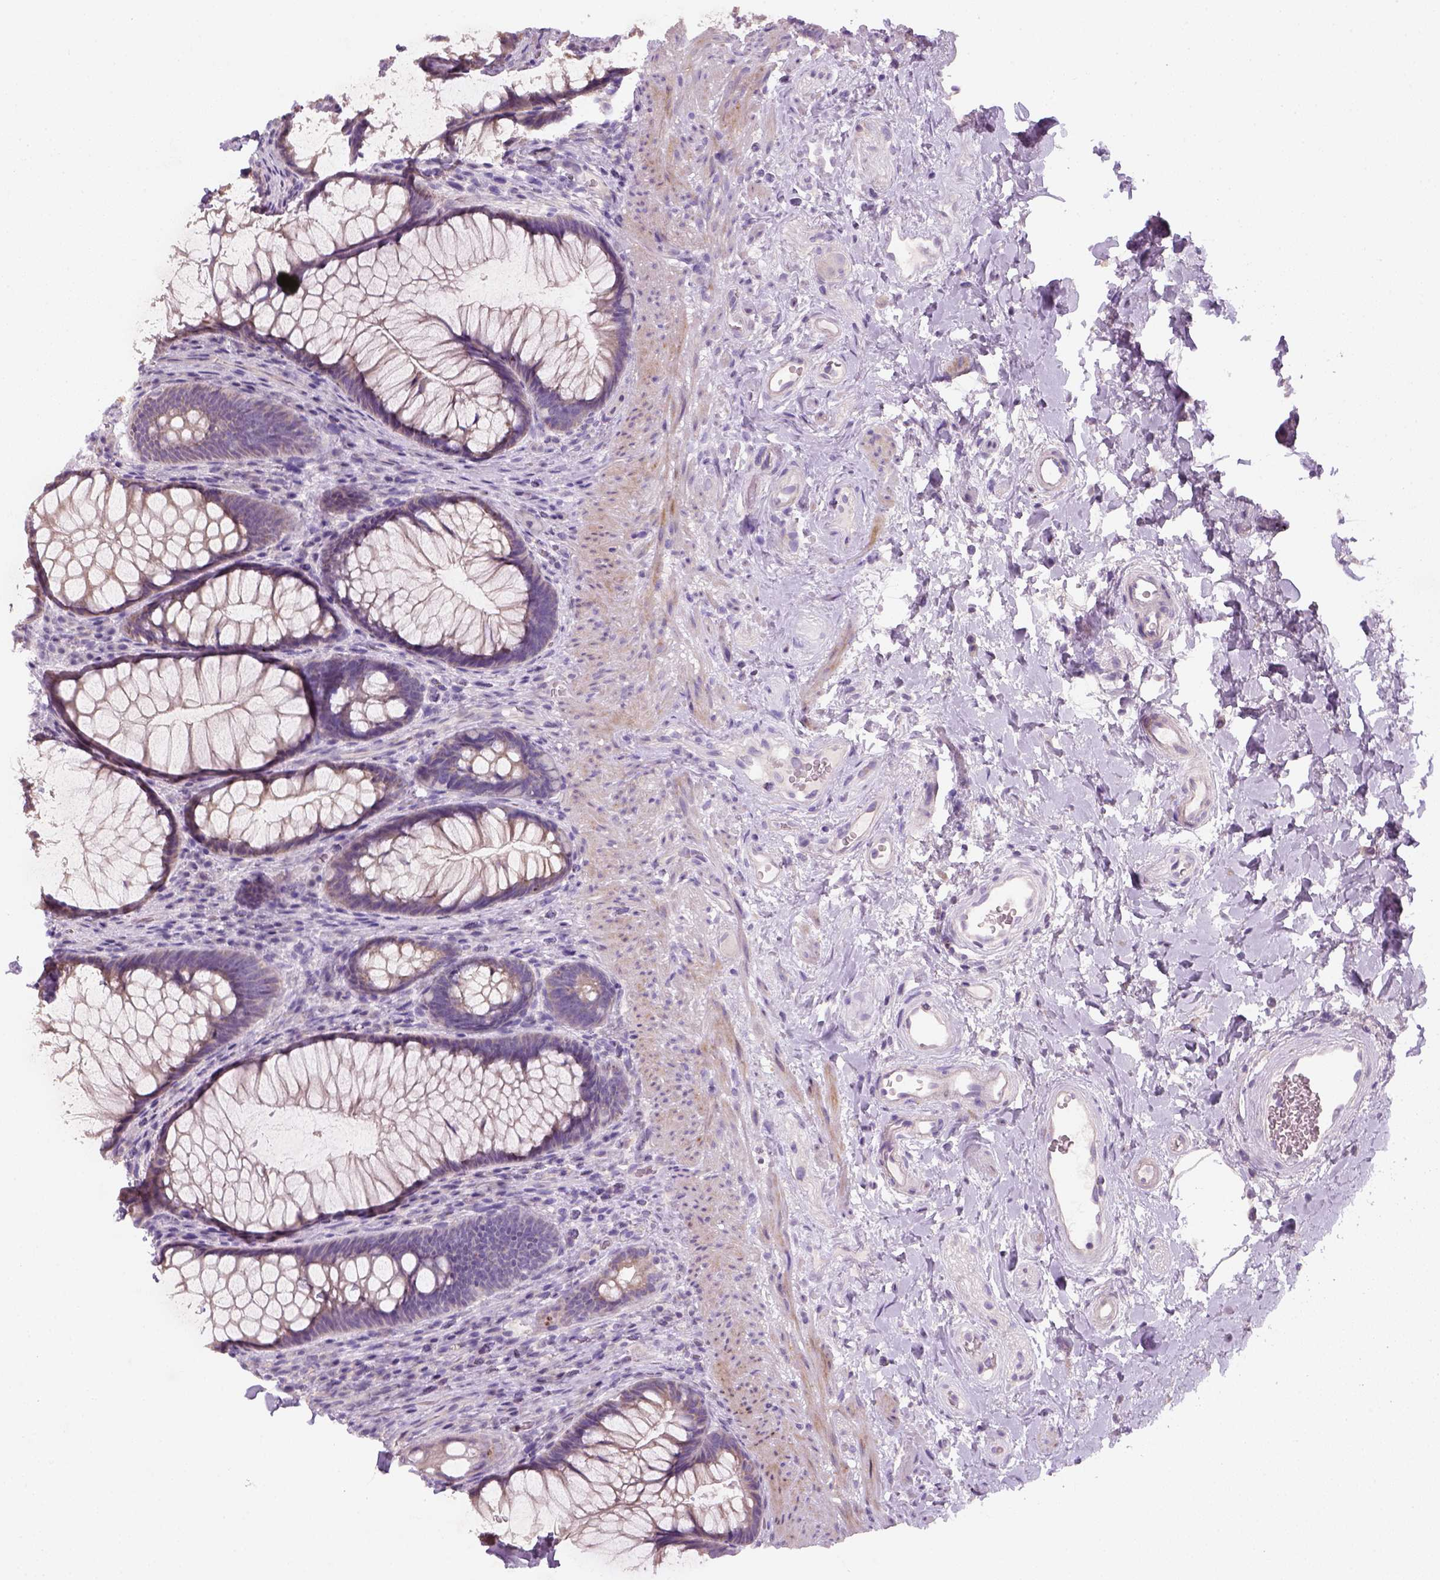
{"staining": {"intensity": "moderate", "quantity": "<25%", "location": "cytoplasmic/membranous"}, "tissue": "rectum", "cell_type": "Glandular cells", "image_type": "normal", "snomed": [{"axis": "morphology", "description": "Normal tissue, NOS"}, {"axis": "topography", "description": "Smooth muscle"}, {"axis": "topography", "description": "Rectum"}], "caption": "Moderate cytoplasmic/membranous protein positivity is present in about <25% of glandular cells in rectum.", "gene": "NUDT6", "patient": {"sex": "male", "age": 53}}